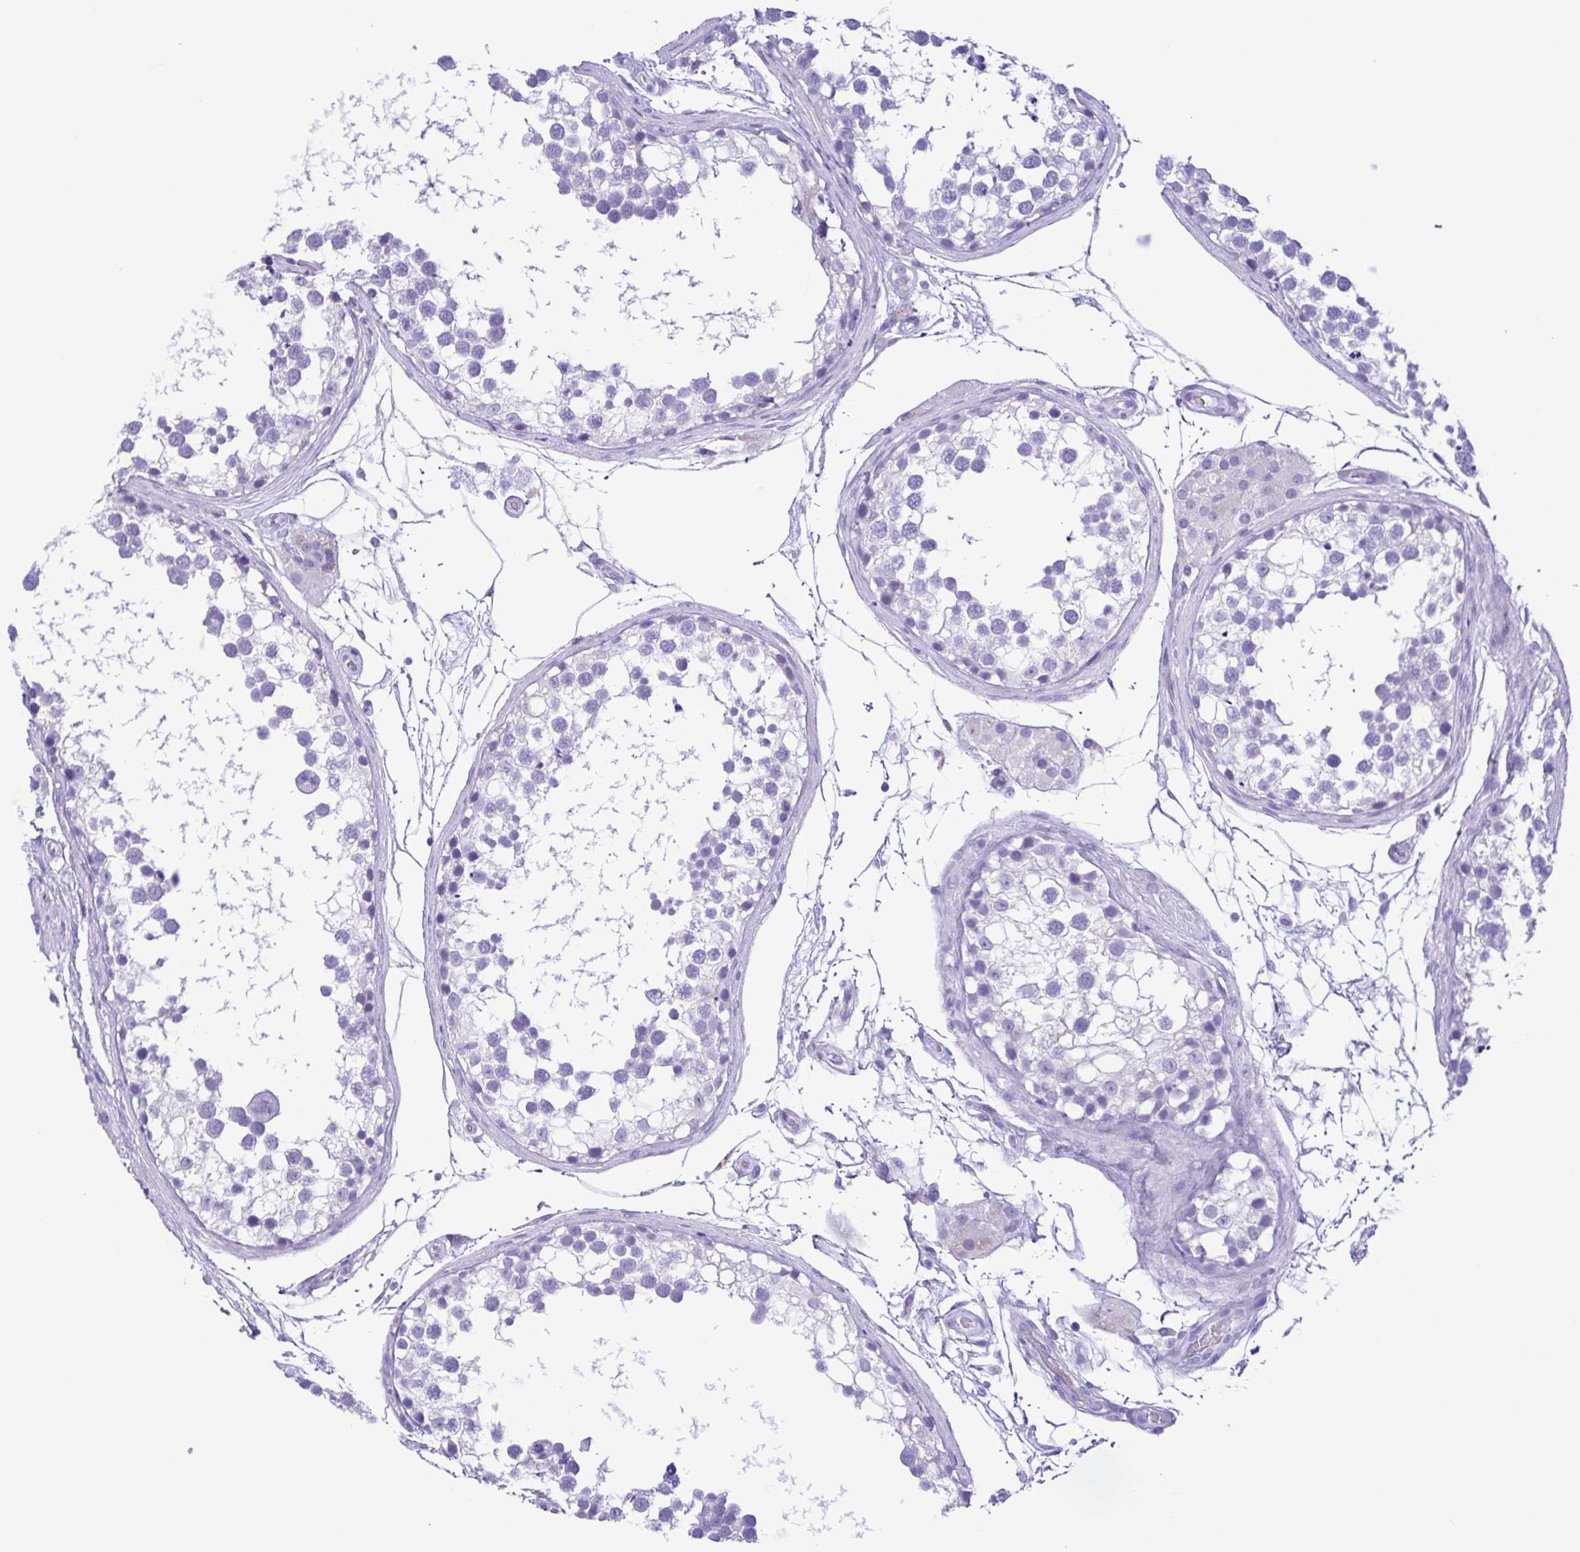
{"staining": {"intensity": "negative", "quantity": "none", "location": "none"}, "tissue": "testis", "cell_type": "Cells in seminiferous ducts", "image_type": "normal", "snomed": [{"axis": "morphology", "description": "Normal tissue, NOS"}, {"axis": "morphology", "description": "Seminoma, NOS"}, {"axis": "topography", "description": "Testis"}], "caption": "Immunohistochemistry of benign human testis exhibits no positivity in cells in seminiferous ducts.", "gene": "CASP14", "patient": {"sex": "male", "age": 65}}